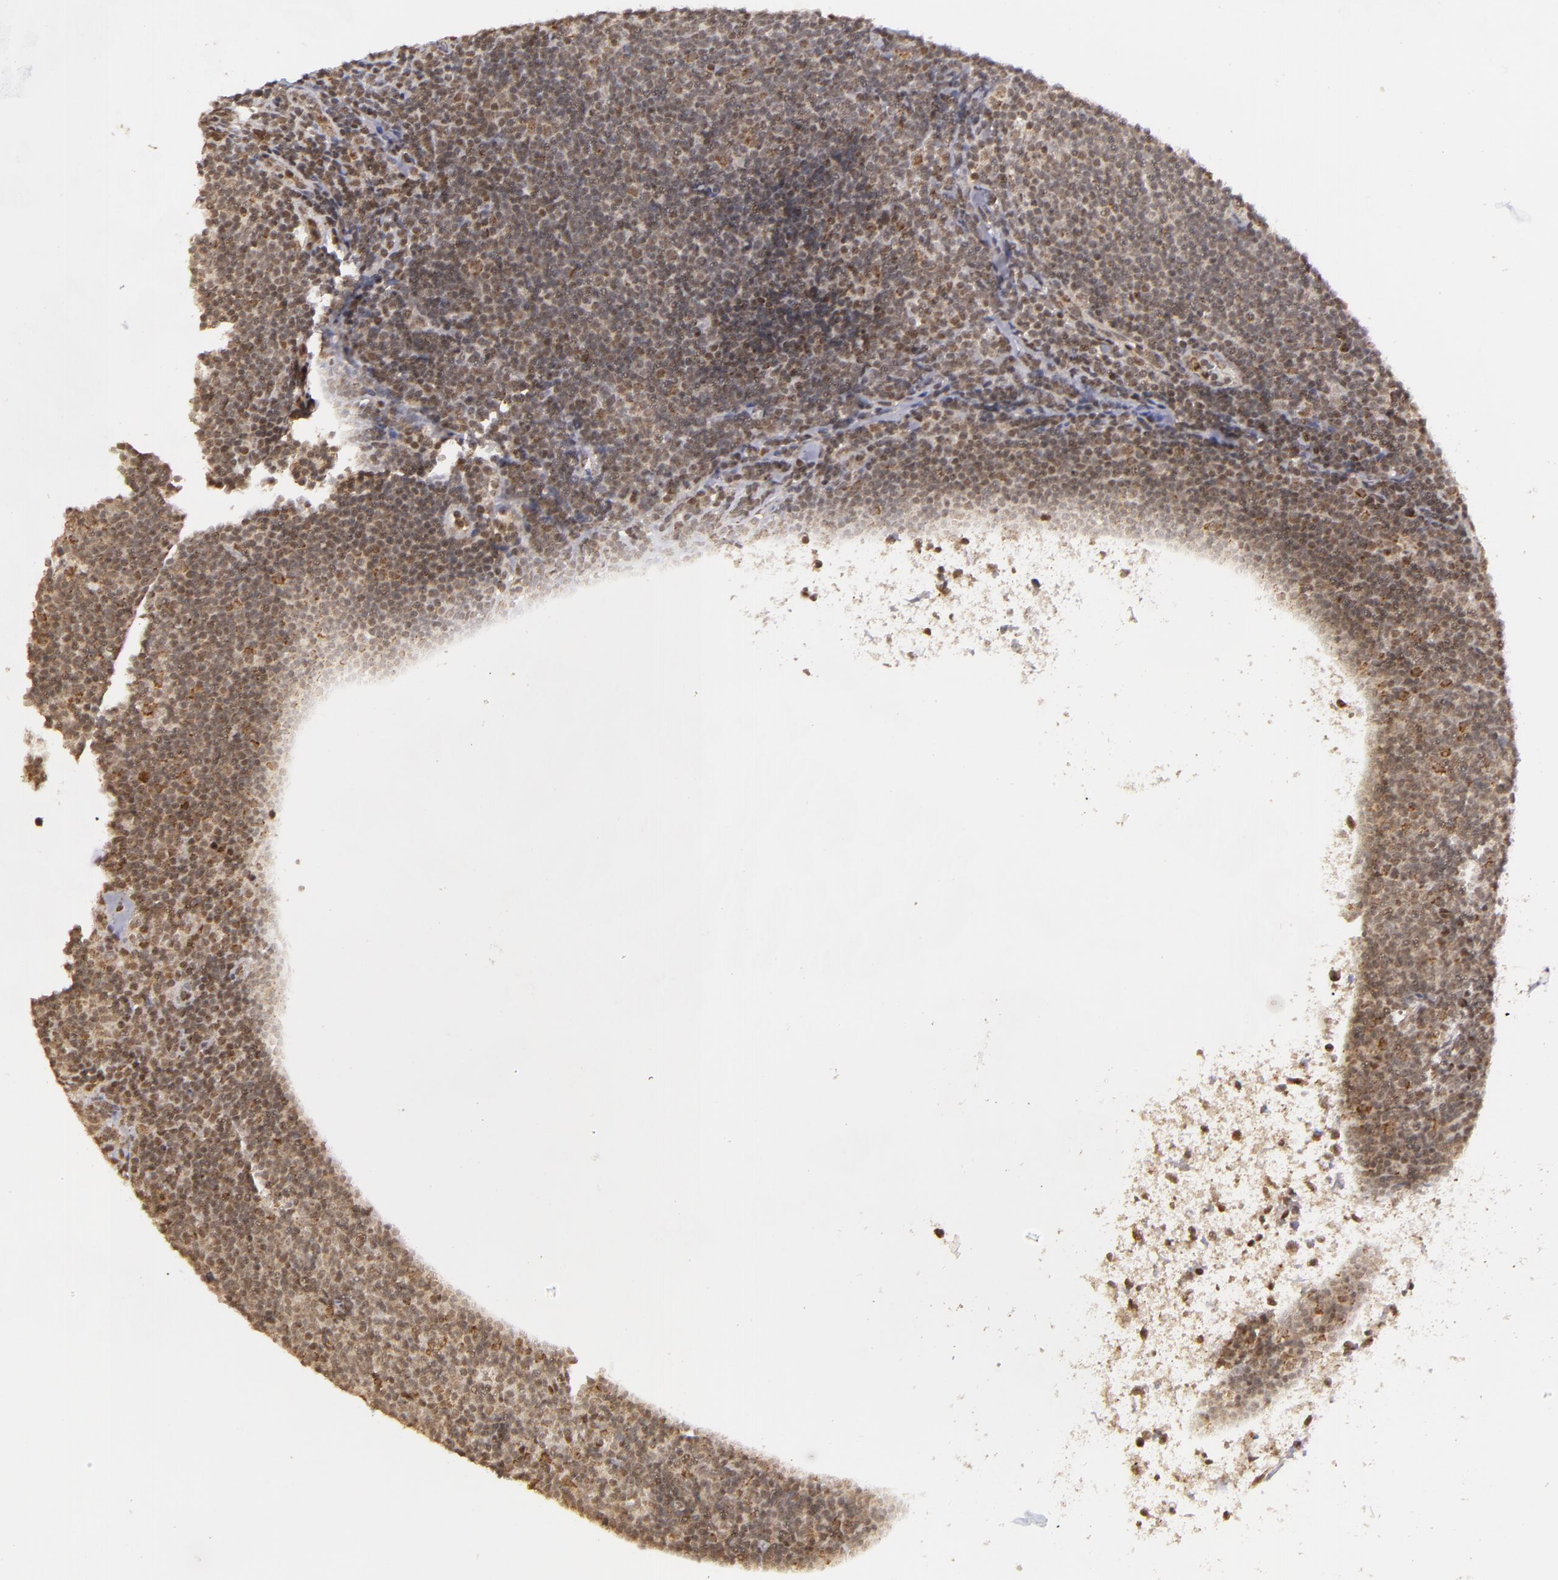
{"staining": {"intensity": "moderate", "quantity": ">75%", "location": "nuclear"}, "tissue": "lymphoma", "cell_type": "Tumor cells", "image_type": "cancer", "snomed": [{"axis": "morphology", "description": "Malignant lymphoma, non-Hodgkin's type, Low grade"}, {"axis": "topography", "description": "Lymph node"}], "caption": "Malignant lymphoma, non-Hodgkin's type (low-grade) stained for a protein (brown) exhibits moderate nuclear positive expression in about >75% of tumor cells.", "gene": "MXD1", "patient": {"sex": "male", "age": 49}}